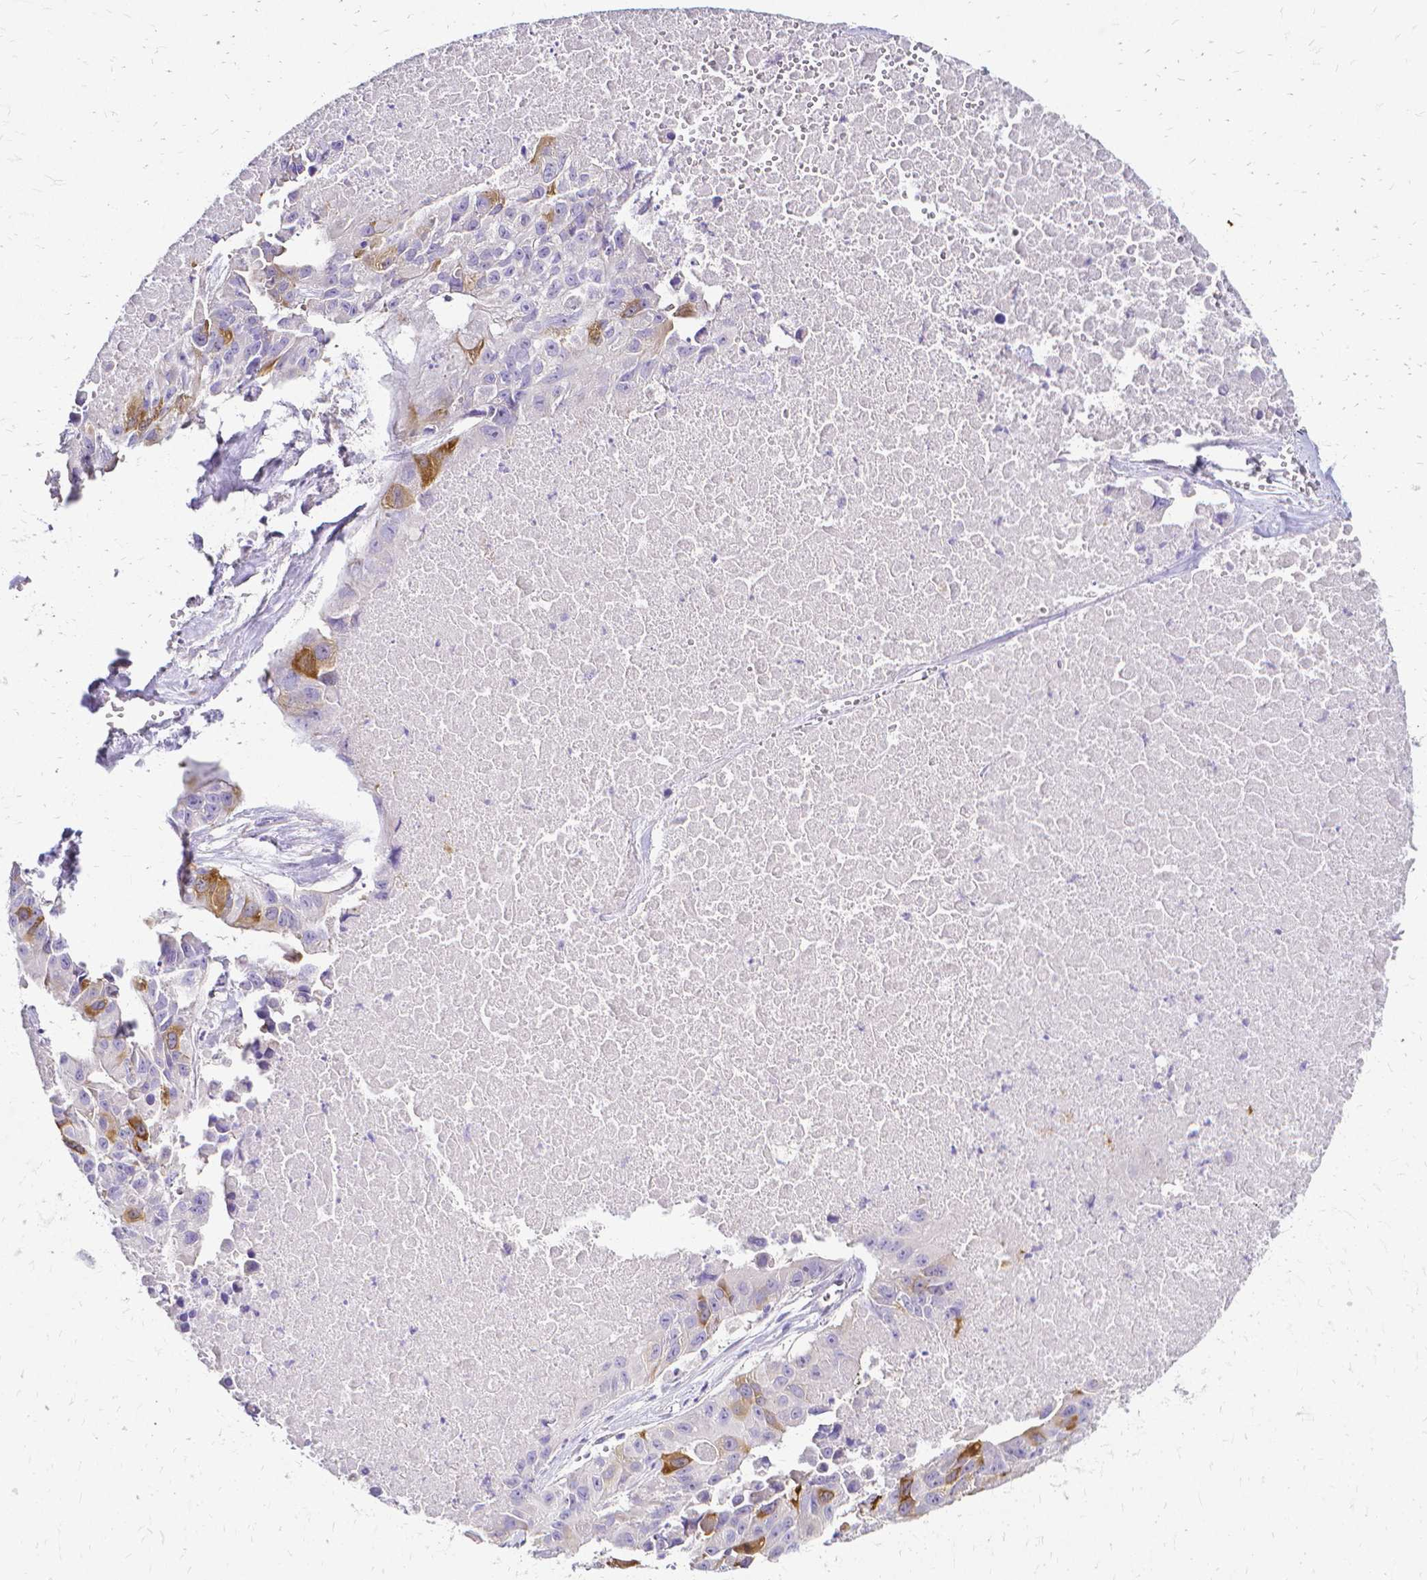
{"staining": {"intensity": "moderate", "quantity": "<25%", "location": "cytoplasmic/membranous"}, "tissue": "lung cancer", "cell_type": "Tumor cells", "image_type": "cancer", "snomed": [{"axis": "morphology", "description": "Adenocarcinoma, NOS"}, {"axis": "topography", "description": "Lymph node"}, {"axis": "topography", "description": "Lung"}], "caption": "Human lung adenocarcinoma stained for a protein (brown) demonstrates moderate cytoplasmic/membranous positive staining in approximately <25% of tumor cells.", "gene": "CCNB1", "patient": {"sex": "male", "age": 64}}